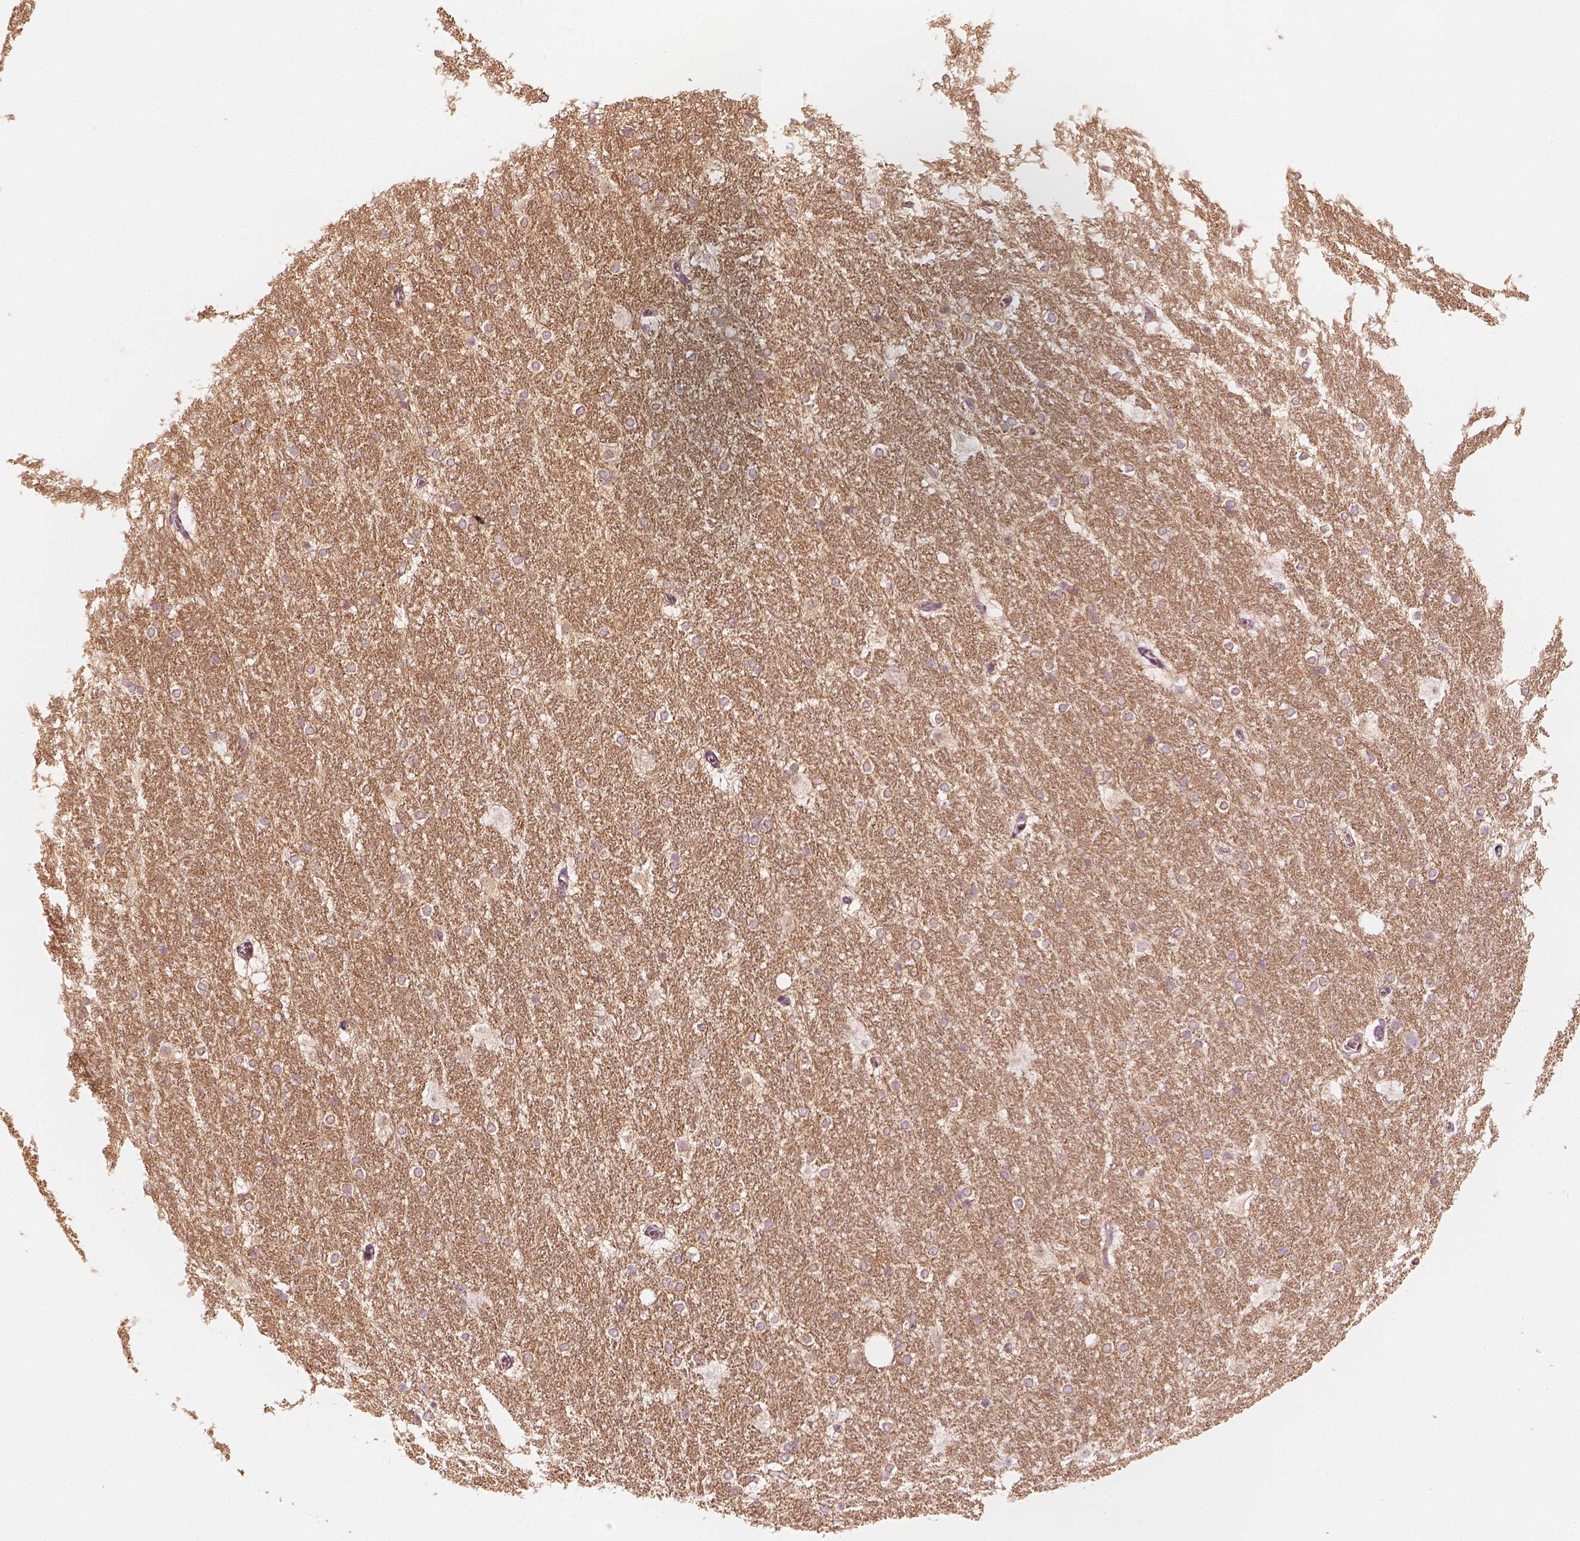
{"staining": {"intensity": "moderate", "quantity": "25%-75%", "location": "cytoplasmic/membranous"}, "tissue": "hippocampus", "cell_type": "Glial cells", "image_type": "normal", "snomed": [{"axis": "morphology", "description": "Normal tissue, NOS"}, {"axis": "topography", "description": "Cerebral cortex"}, {"axis": "topography", "description": "Hippocampus"}], "caption": "Protein expression analysis of normal hippocampus demonstrates moderate cytoplasmic/membranous expression in about 25%-75% of glial cells.", "gene": "FMNL2", "patient": {"sex": "female", "age": 19}}